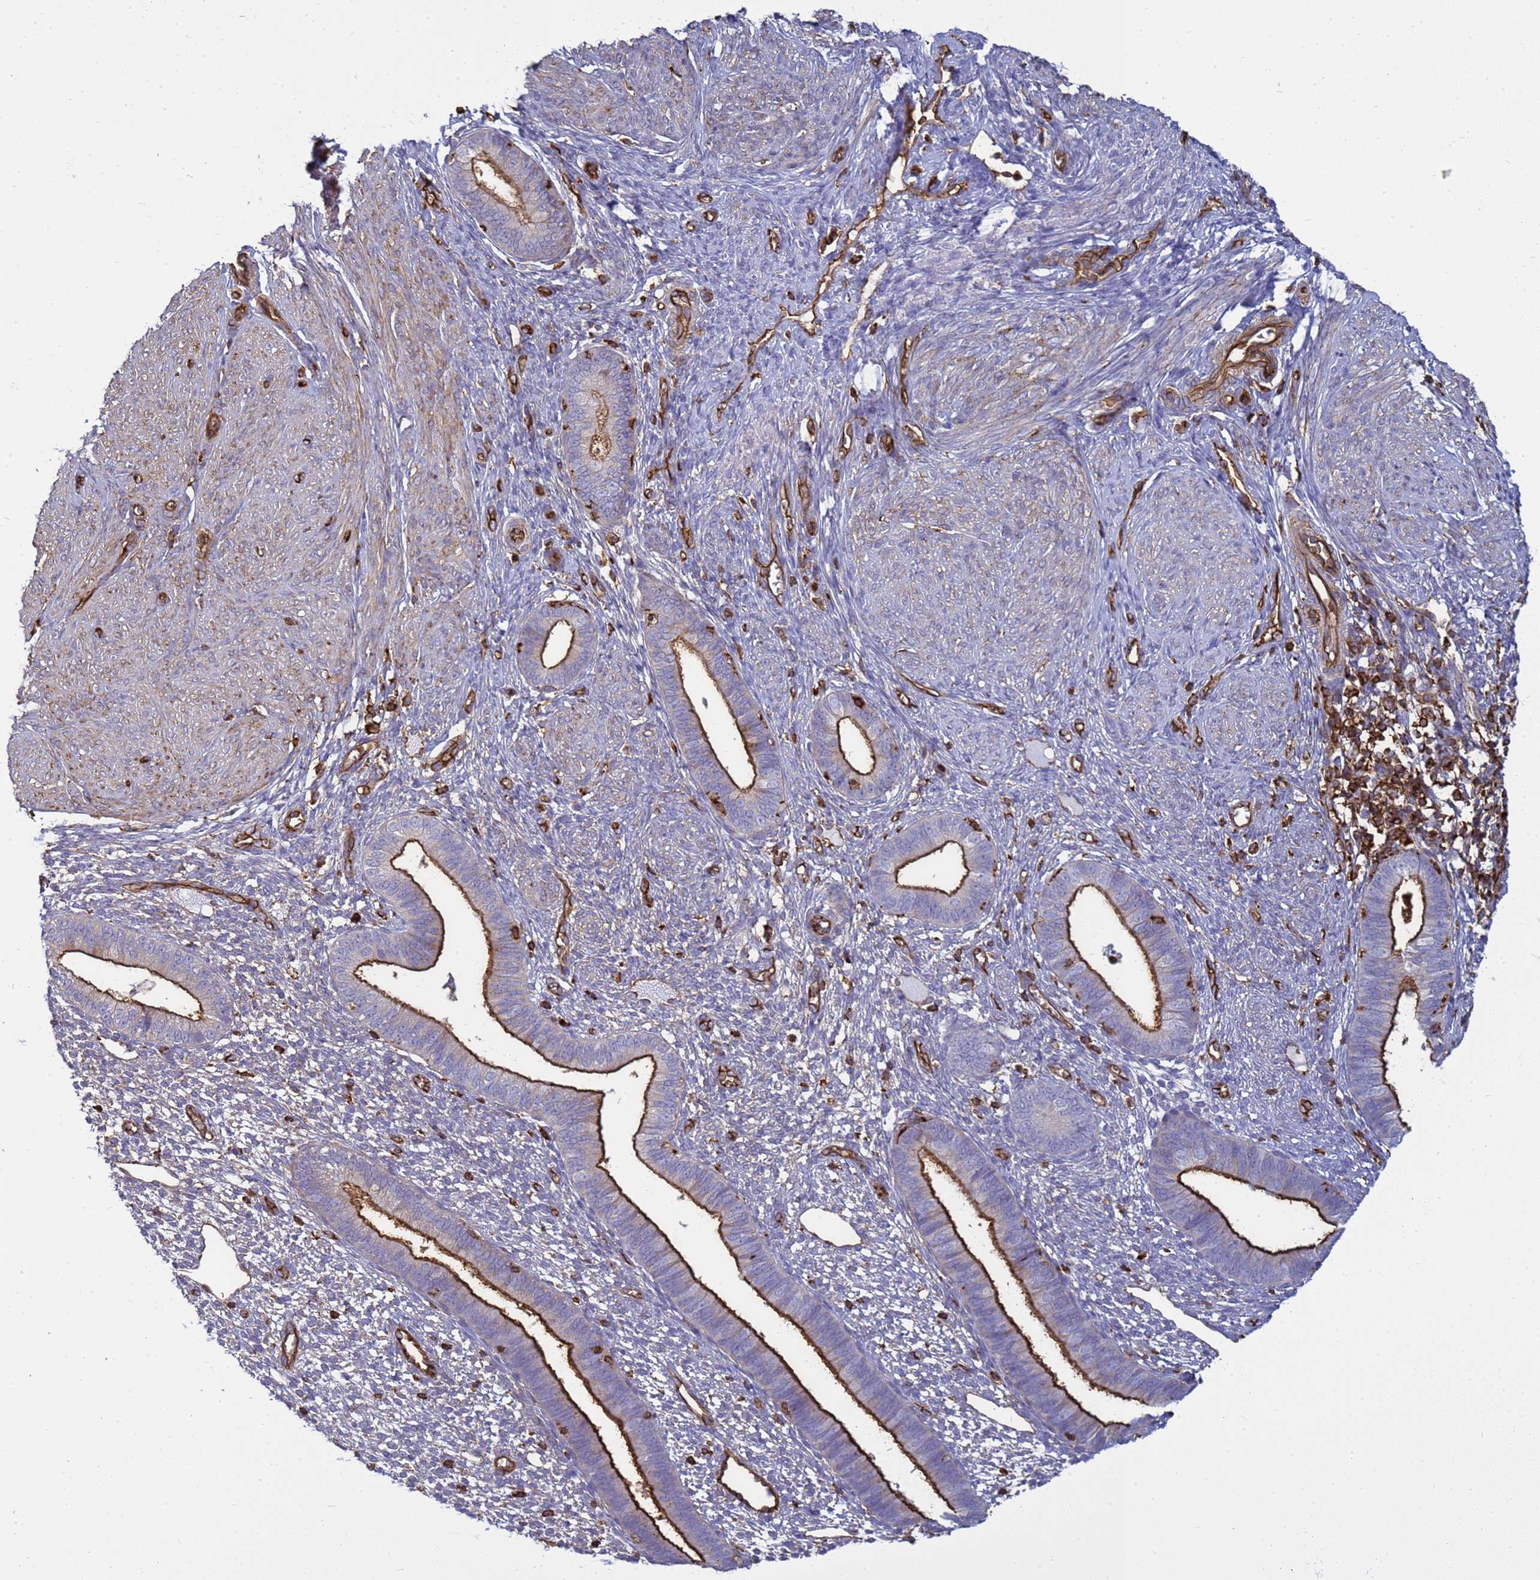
{"staining": {"intensity": "moderate", "quantity": "<25%", "location": "cytoplasmic/membranous"}, "tissue": "endometrium", "cell_type": "Cells in endometrial stroma", "image_type": "normal", "snomed": [{"axis": "morphology", "description": "Normal tissue, NOS"}, {"axis": "topography", "description": "Endometrium"}], "caption": "Immunohistochemical staining of unremarkable endometrium displays moderate cytoplasmic/membranous protein positivity in about <25% of cells in endometrial stroma.", "gene": "ZBTB8OS", "patient": {"sex": "female", "age": 46}}